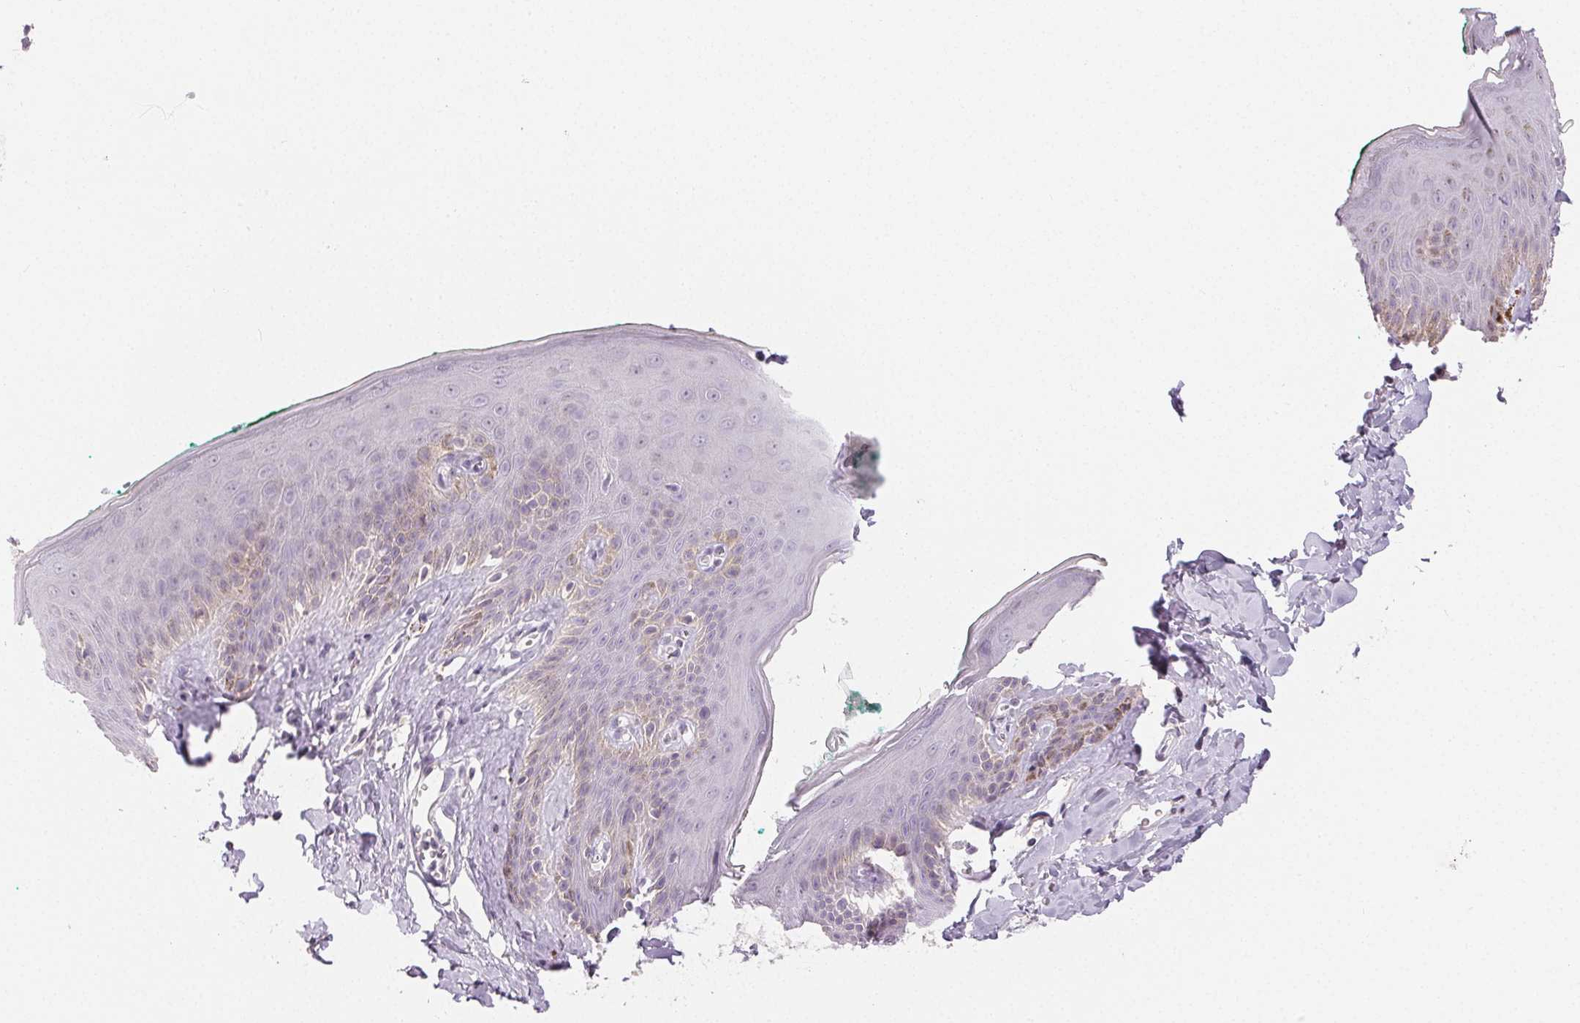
{"staining": {"intensity": "negative", "quantity": "none", "location": "none"}, "tissue": "skin", "cell_type": "Epidermal cells", "image_type": "normal", "snomed": [{"axis": "morphology", "description": "Normal tissue, NOS"}, {"axis": "topography", "description": "Vulva"}, {"axis": "topography", "description": "Peripheral nerve tissue"}], "caption": "Immunohistochemistry (IHC) of benign human skin shows no positivity in epidermal cells.", "gene": "SFTPD", "patient": {"sex": "female", "age": 66}}